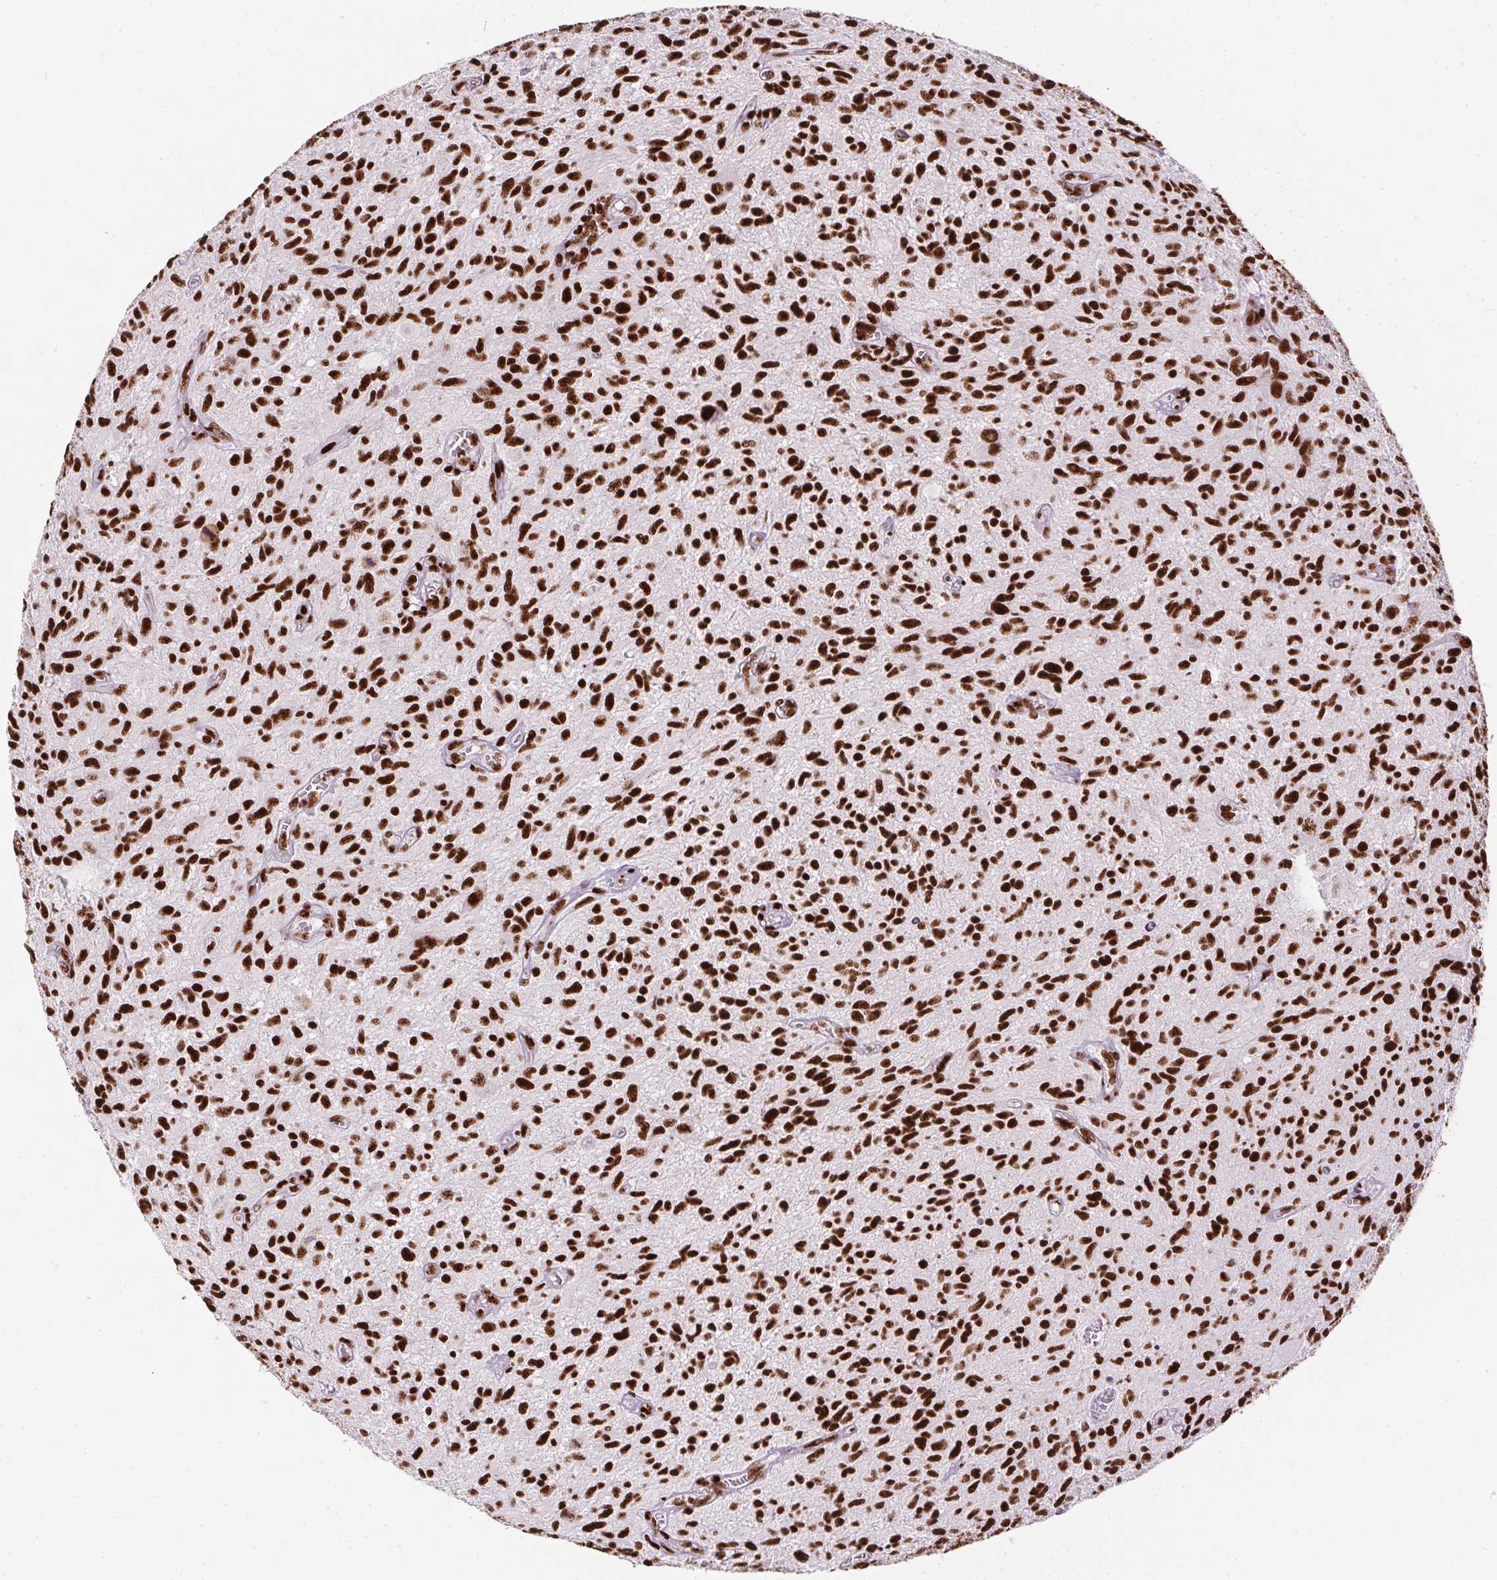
{"staining": {"intensity": "strong", "quantity": ">75%", "location": "nuclear"}, "tissue": "glioma", "cell_type": "Tumor cells", "image_type": "cancer", "snomed": [{"axis": "morphology", "description": "Glioma, malignant, High grade"}, {"axis": "topography", "description": "Brain"}], "caption": "Immunohistochemistry of malignant high-grade glioma exhibits high levels of strong nuclear expression in about >75% of tumor cells. (DAB (3,3'-diaminobenzidine) = brown stain, brightfield microscopy at high magnification).", "gene": "PAGE3", "patient": {"sex": "male", "age": 75}}